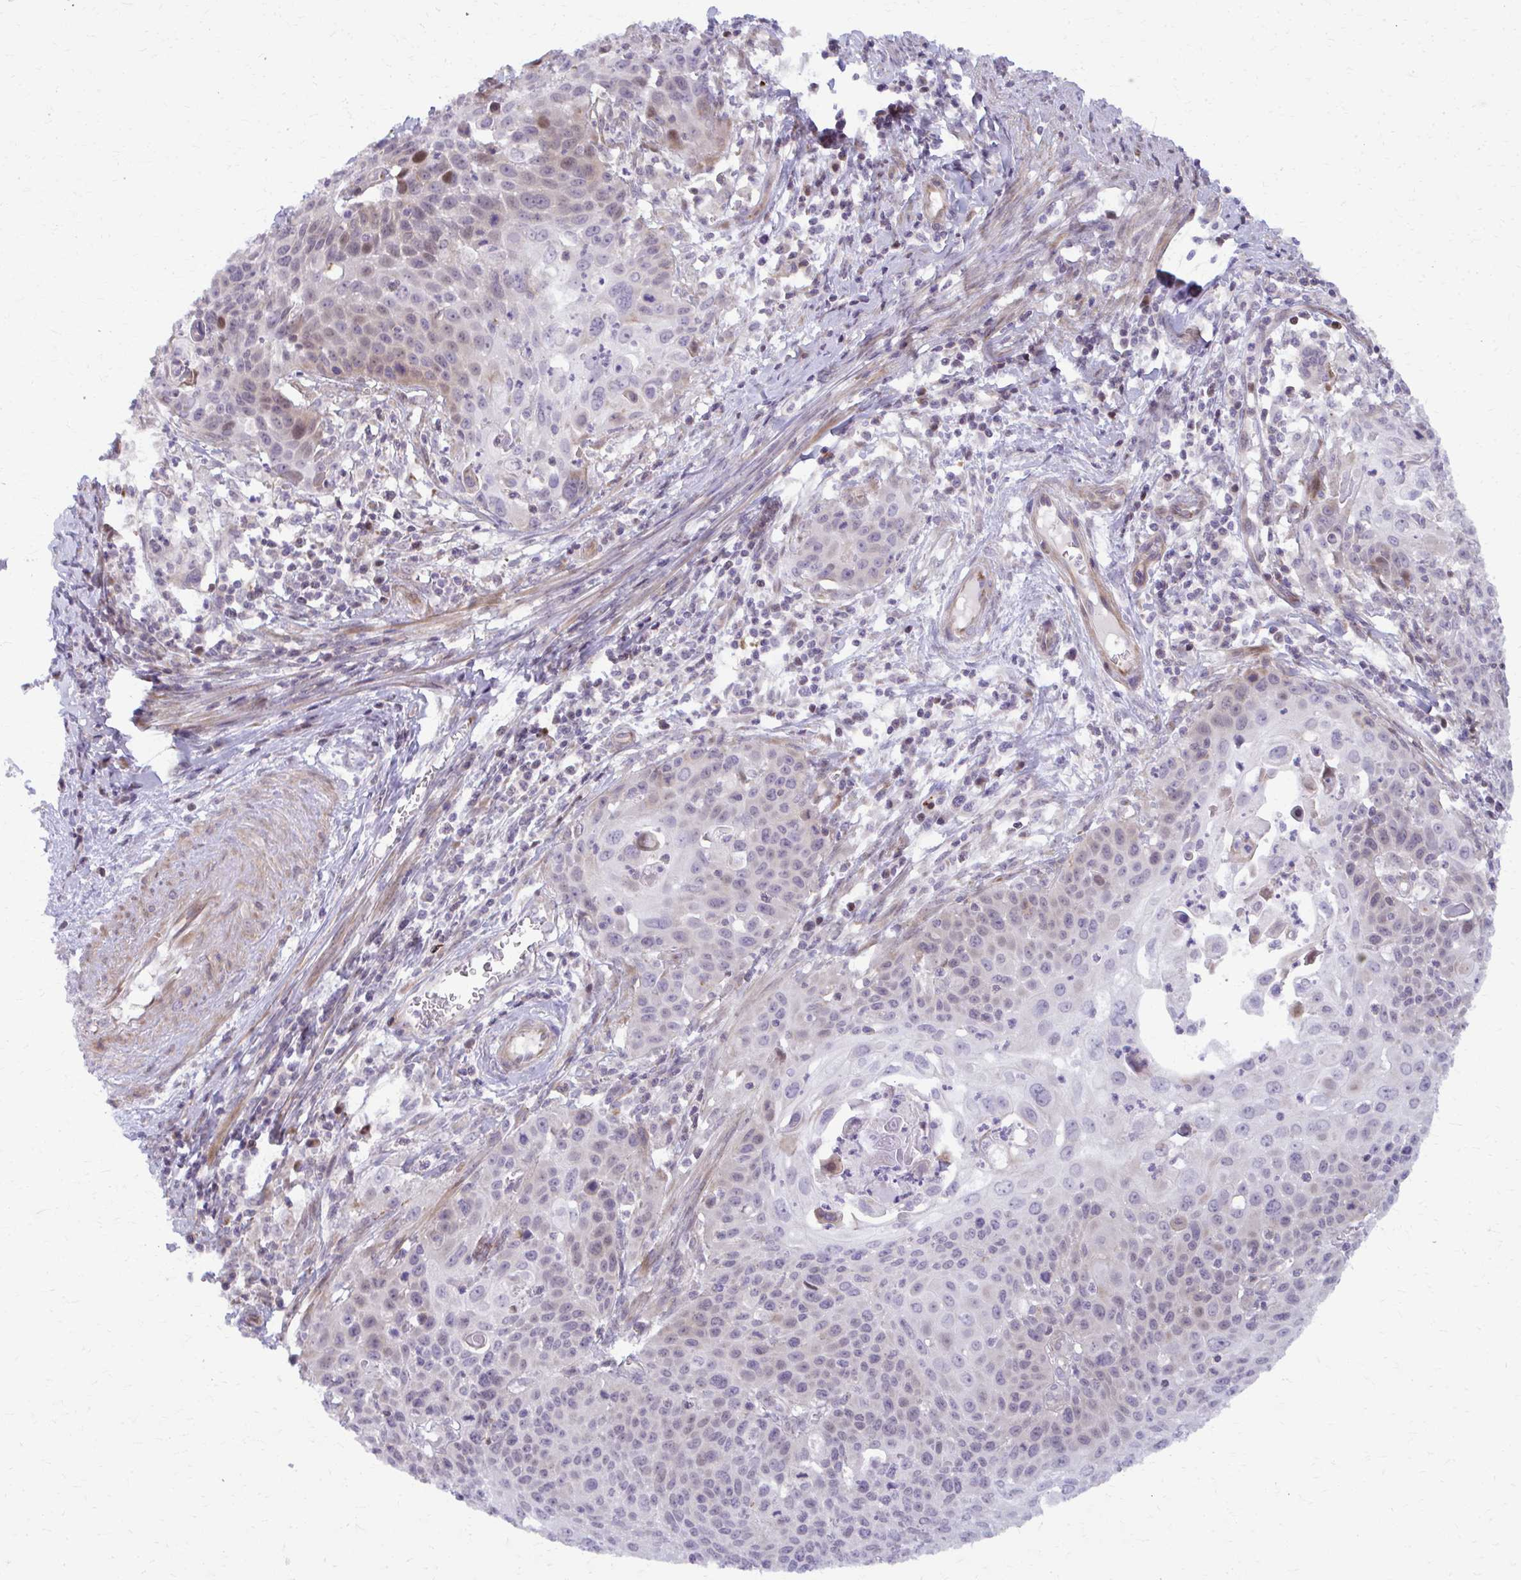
{"staining": {"intensity": "moderate", "quantity": "<25%", "location": "cytoplasmic/membranous,nuclear"}, "tissue": "cervical cancer", "cell_type": "Tumor cells", "image_type": "cancer", "snomed": [{"axis": "morphology", "description": "Squamous cell carcinoma, NOS"}, {"axis": "topography", "description": "Cervix"}], "caption": "Tumor cells reveal low levels of moderate cytoplasmic/membranous and nuclear staining in about <25% of cells in human cervical cancer (squamous cell carcinoma).", "gene": "MAF1", "patient": {"sex": "female", "age": 65}}